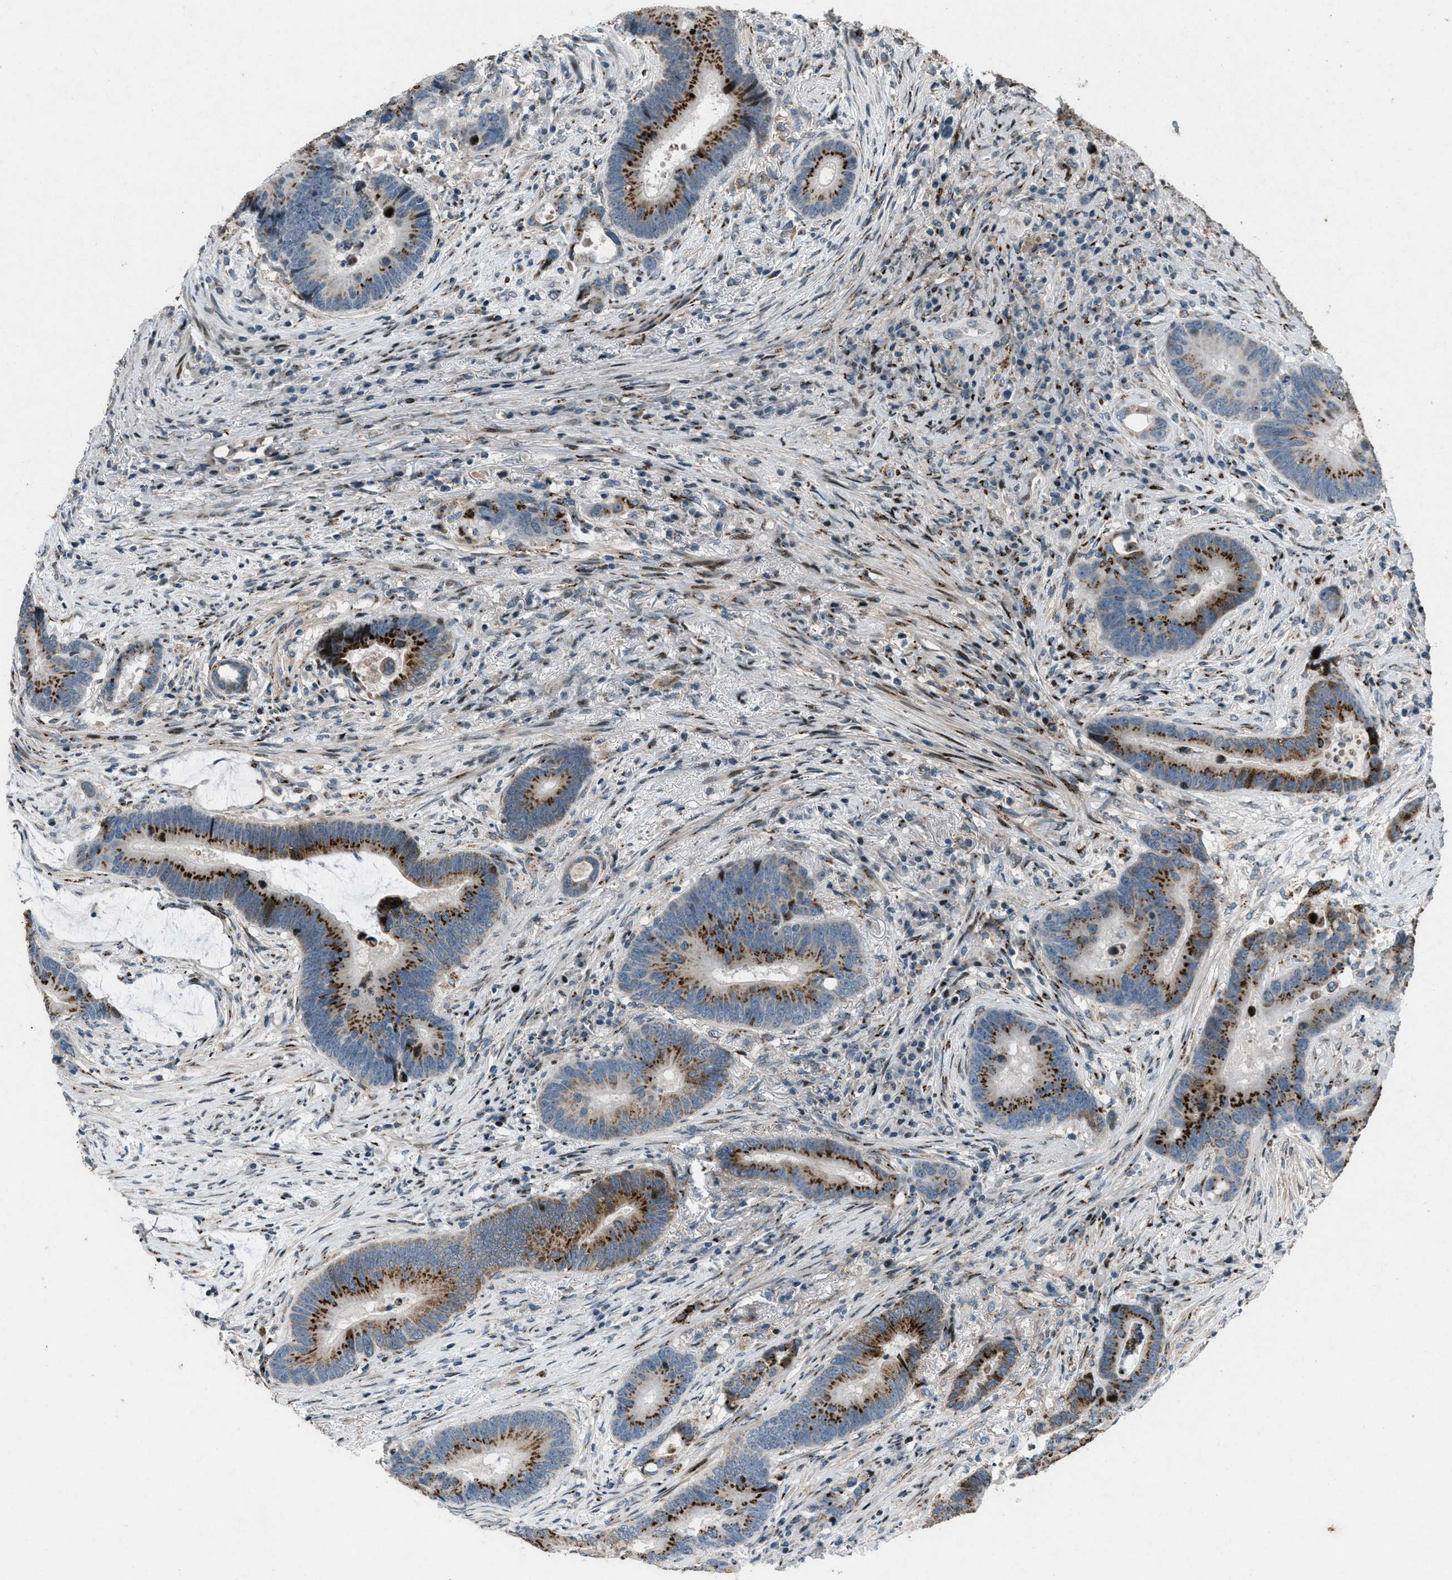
{"staining": {"intensity": "strong", "quantity": ">75%", "location": "cytoplasmic/membranous"}, "tissue": "colorectal cancer", "cell_type": "Tumor cells", "image_type": "cancer", "snomed": [{"axis": "morphology", "description": "Adenocarcinoma, NOS"}, {"axis": "topography", "description": "Rectum"}], "caption": "This histopathology image reveals adenocarcinoma (colorectal) stained with immunohistochemistry to label a protein in brown. The cytoplasmic/membranous of tumor cells show strong positivity for the protein. Nuclei are counter-stained blue.", "gene": "GPC6", "patient": {"sex": "female", "age": 89}}